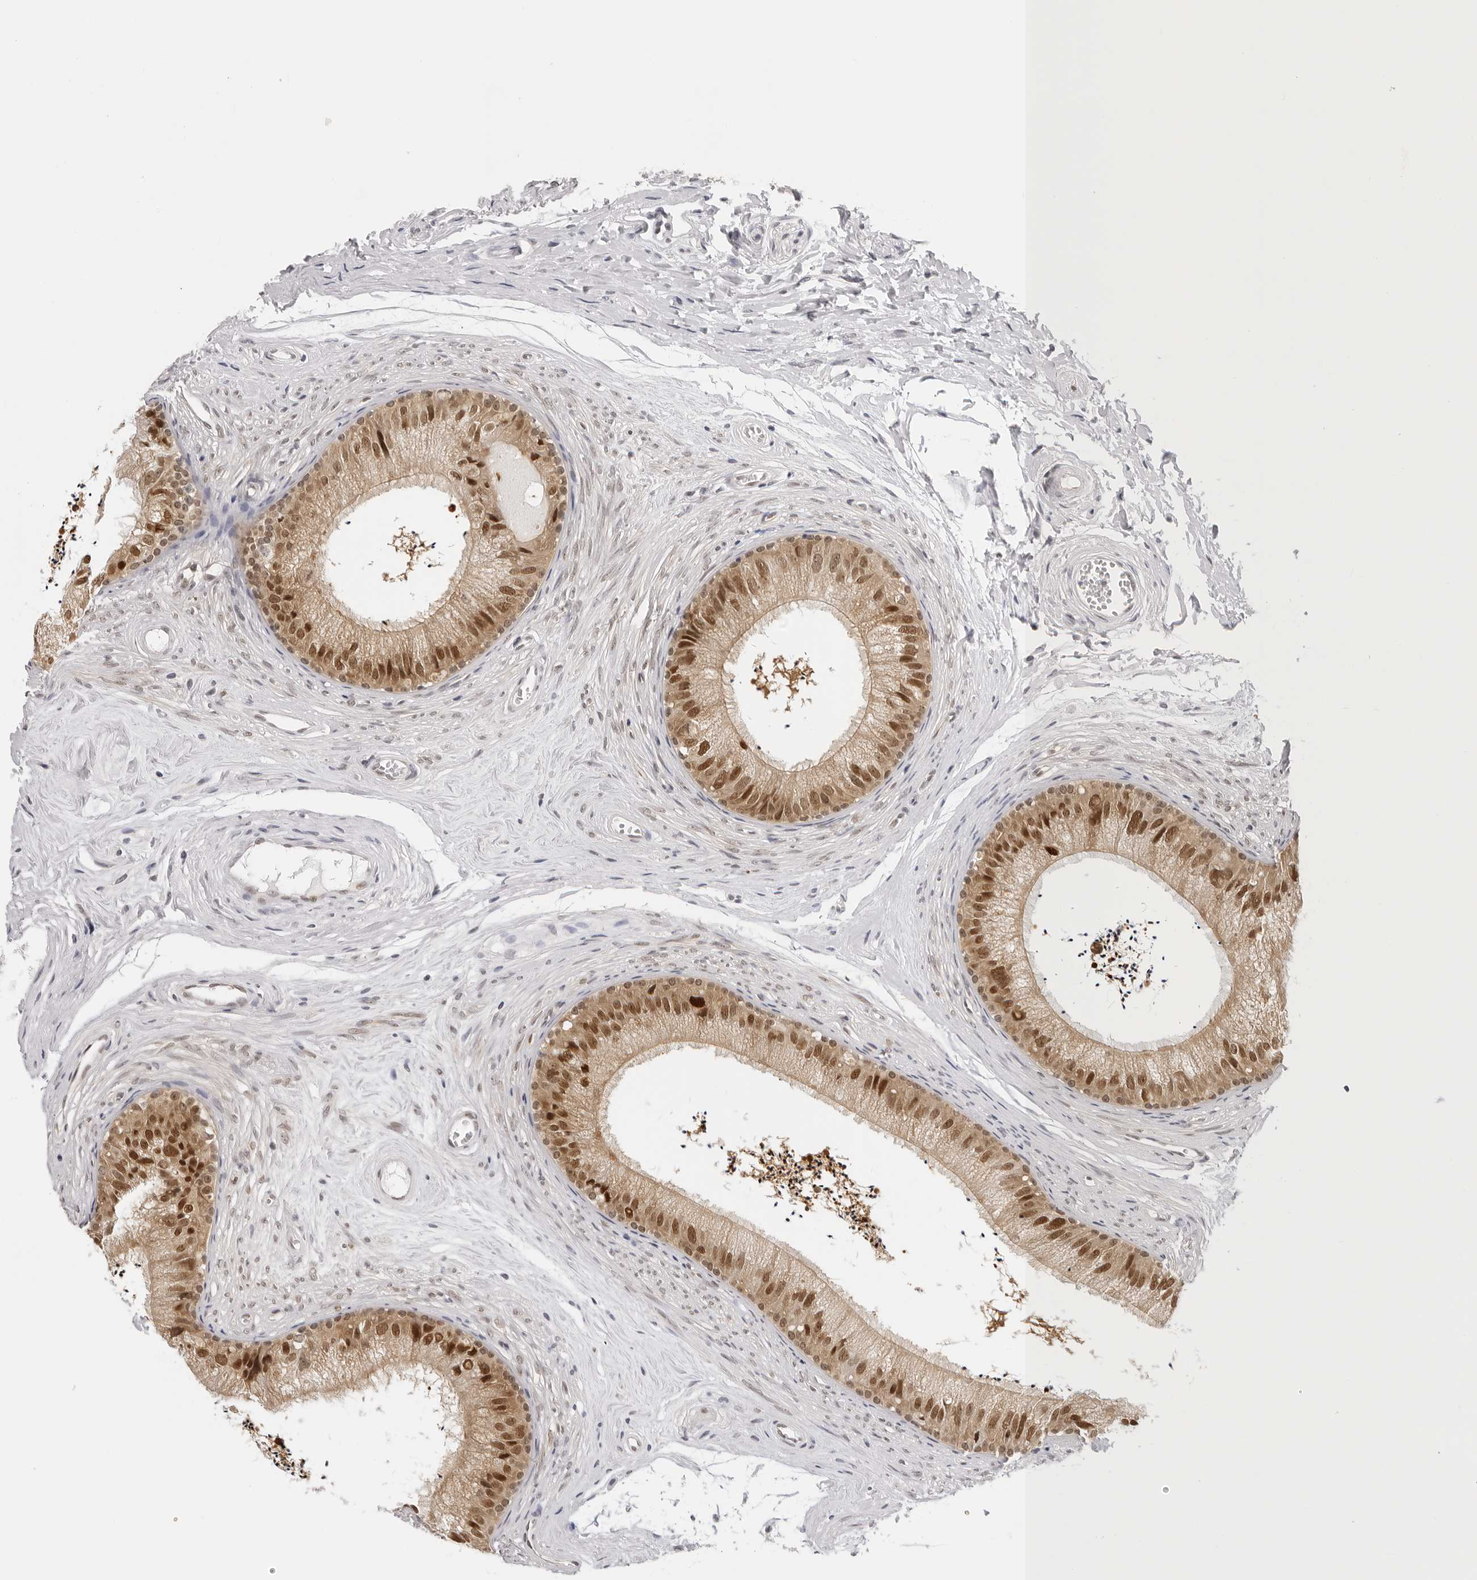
{"staining": {"intensity": "moderate", "quantity": ">75%", "location": "cytoplasmic/membranous,nuclear"}, "tissue": "epididymis", "cell_type": "Glandular cells", "image_type": "normal", "snomed": [{"axis": "morphology", "description": "Normal tissue, NOS"}, {"axis": "topography", "description": "Epididymis"}], "caption": "Immunohistochemical staining of unremarkable epididymis reveals moderate cytoplasmic/membranous,nuclear protein staining in approximately >75% of glandular cells. The staining was performed using DAB to visualize the protein expression in brown, while the nuclei were stained in blue with hematoxylin (Magnification: 20x).", "gene": "WDR77", "patient": {"sex": "male", "age": 56}}